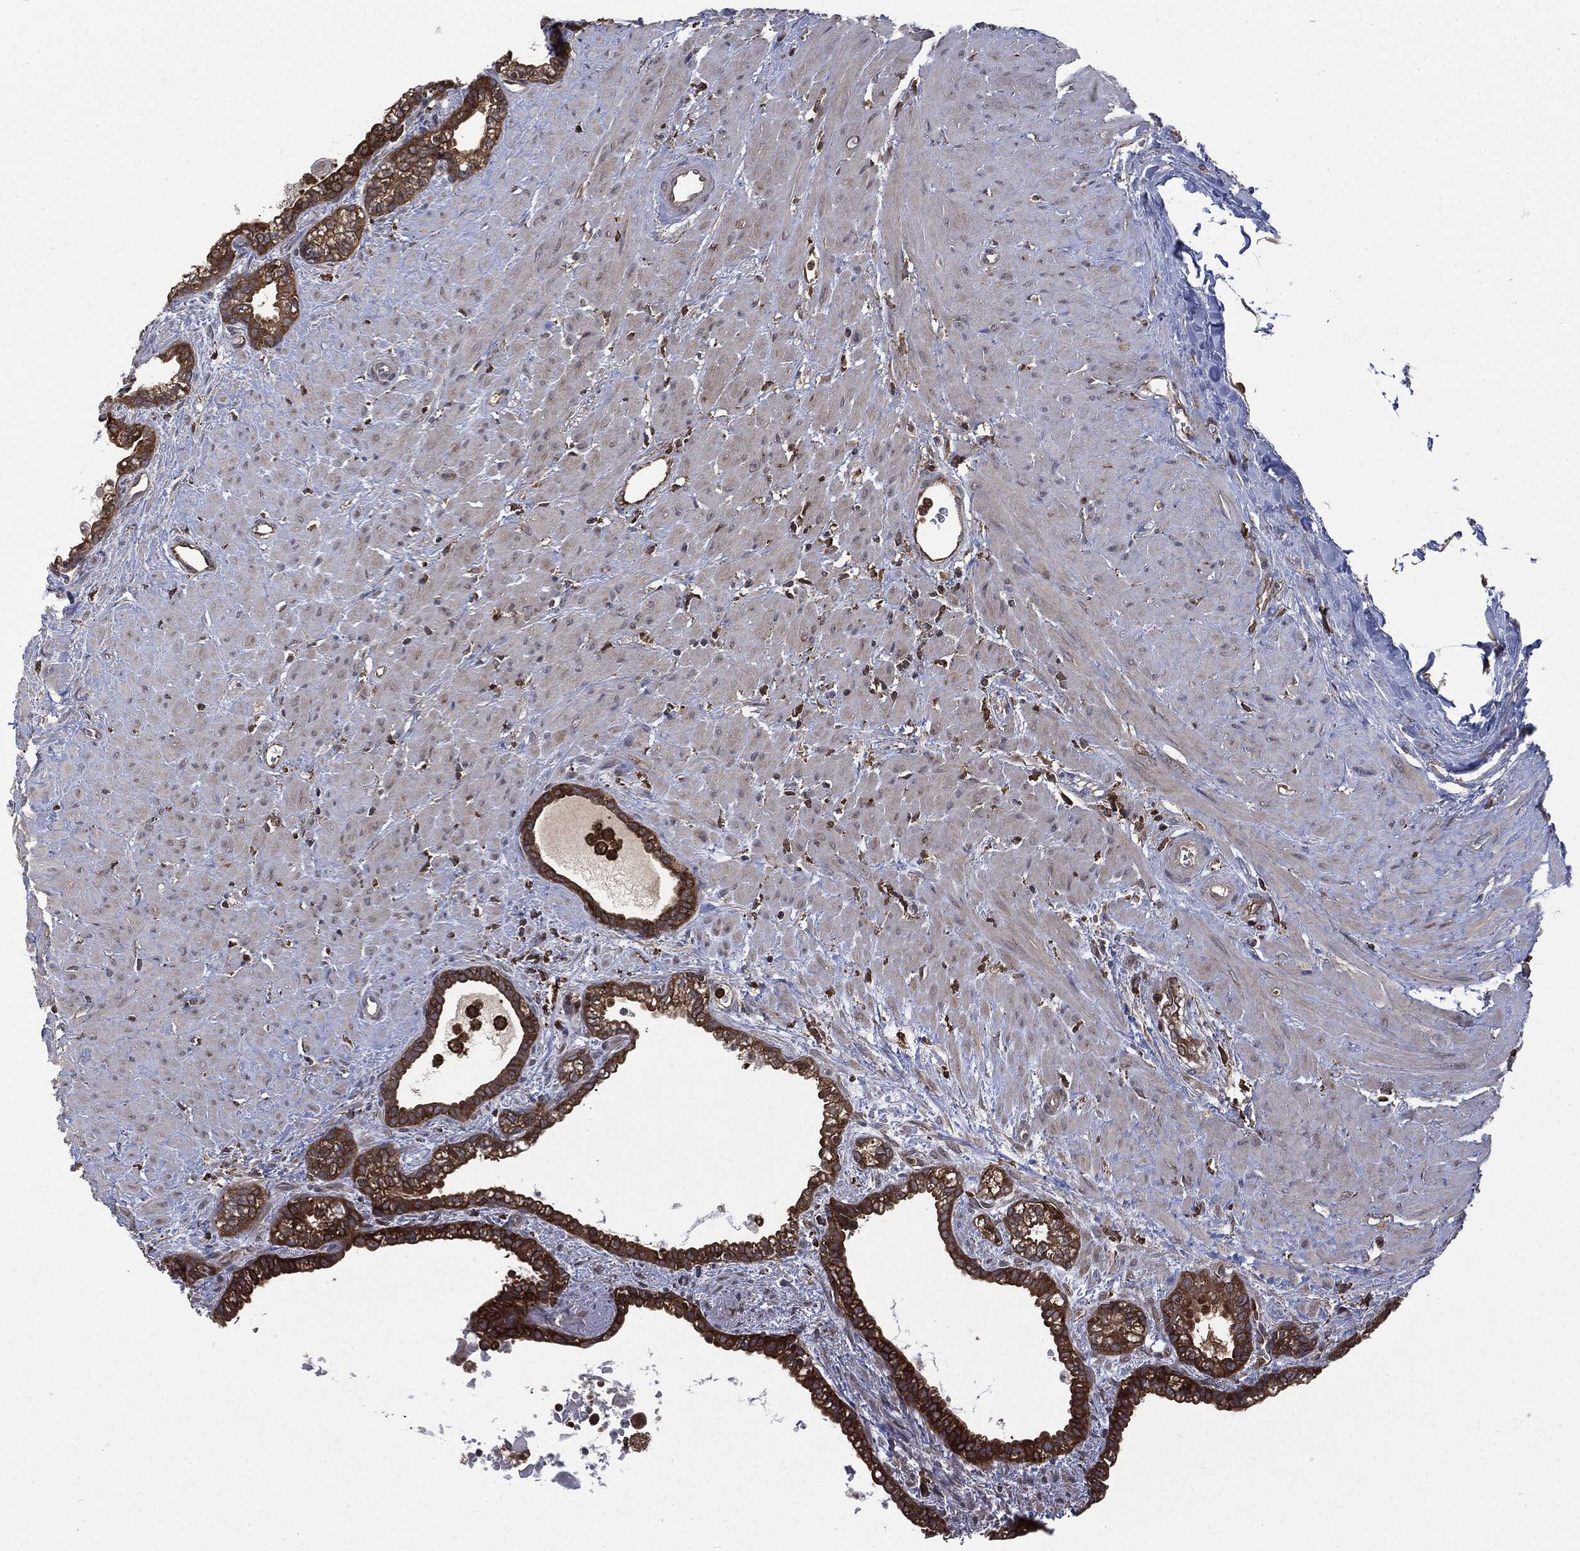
{"staining": {"intensity": "strong", "quantity": ">75%", "location": "cytoplasmic/membranous"}, "tissue": "seminal vesicle", "cell_type": "Glandular cells", "image_type": "normal", "snomed": [{"axis": "morphology", "description": "Normal tissue, NOS"}, {"axis": "morphology", "description": "Urothelial carcinoma, NOS"}, {"axis": "topography", "description": "Urinary bladder"}, {"axis": "topography", "description": "Seminal veicle"}], "caption": "IHC histopathology image of benign seminal vesicle: human seminal vesicle stained using IHC exhibits high levels of strong protein expression localized specifically in the cytoplasmic/membranous of glandular cells, appearing as a cytoplasmic/membranous brown color.", "gene": "SNX5", "patient": {"sex": "male", "age": 76}}